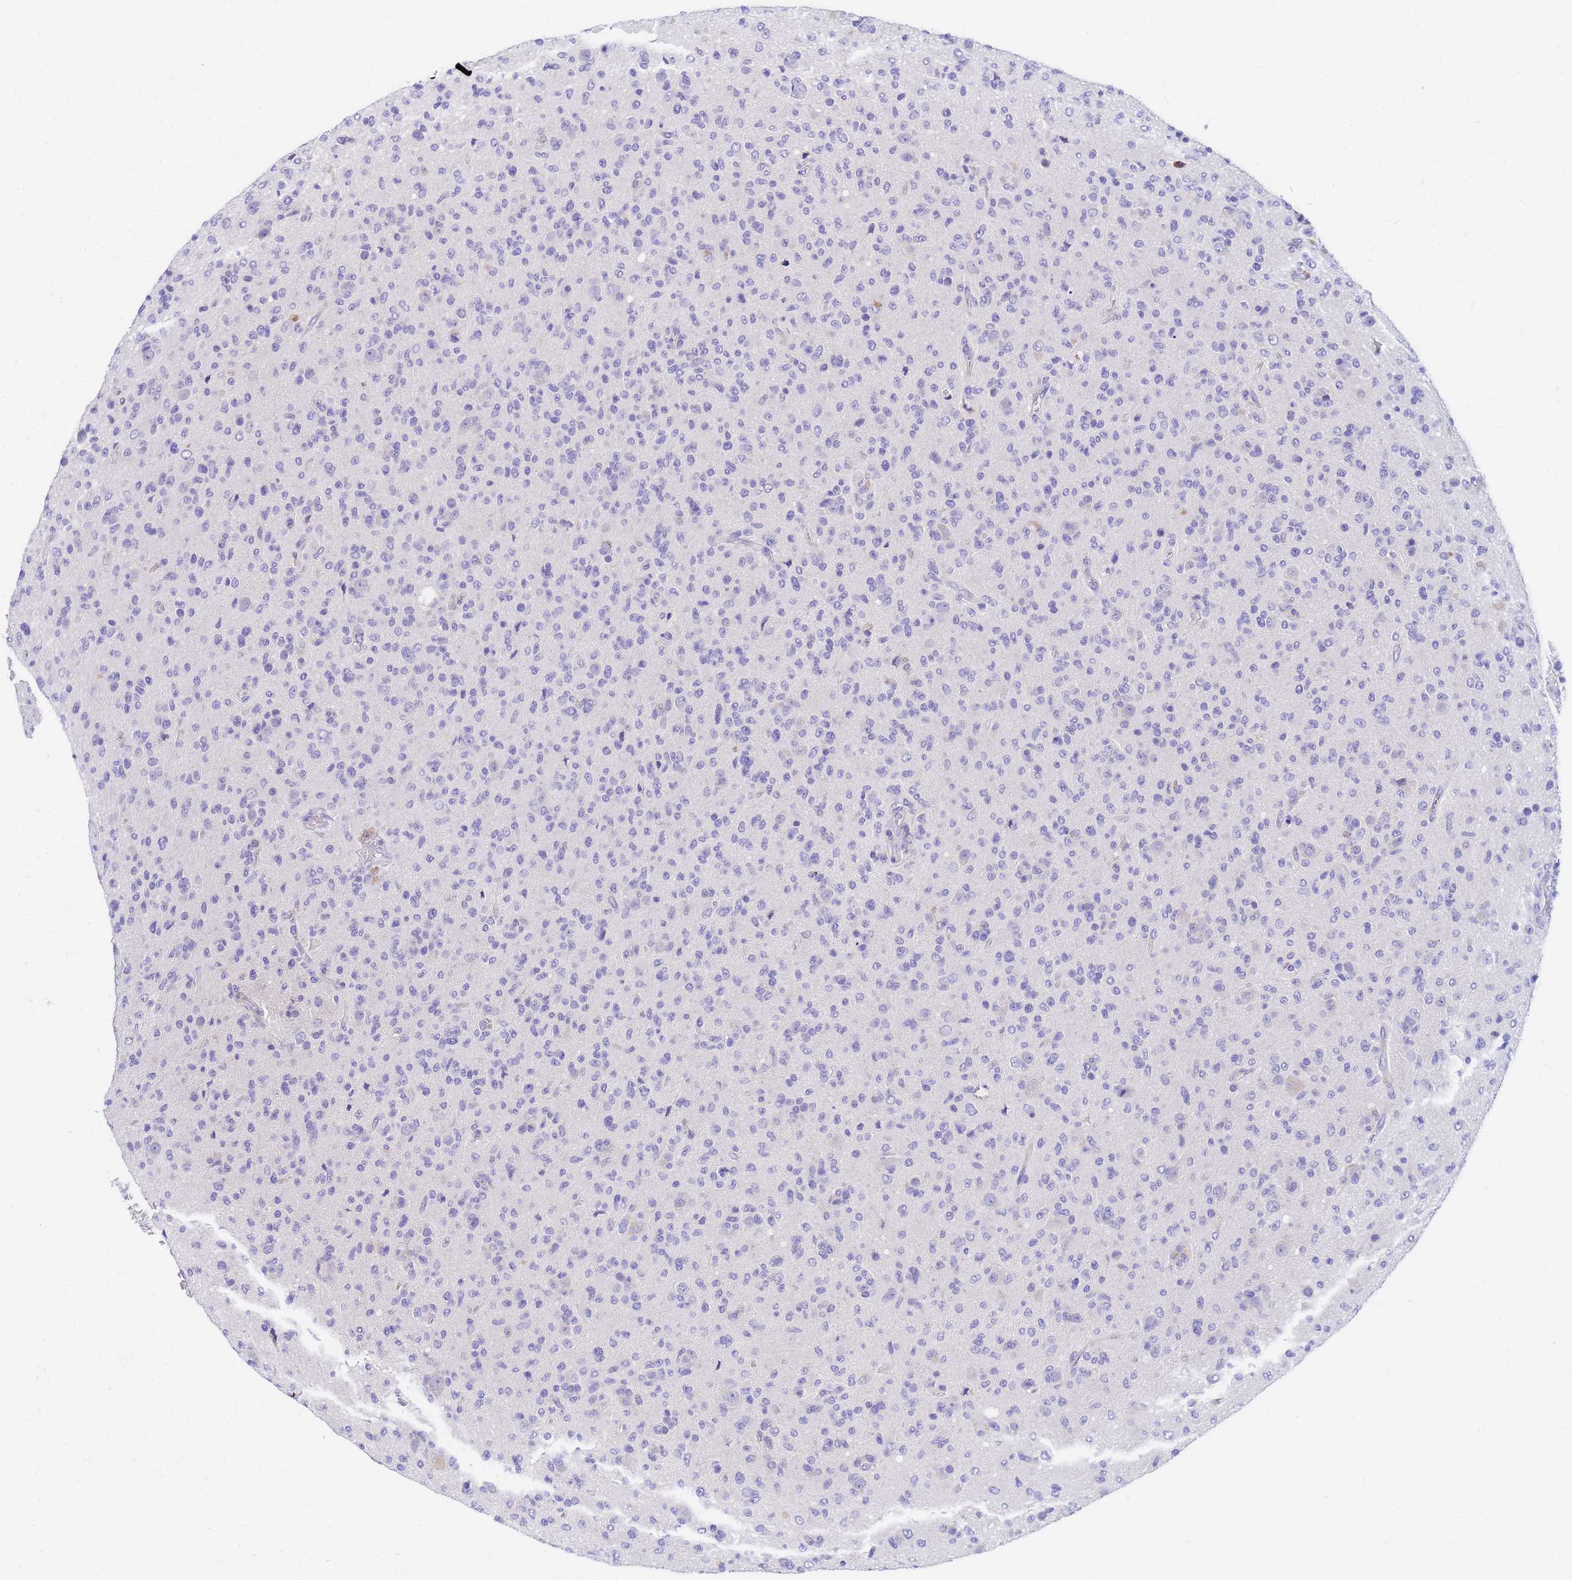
{"staining": {"intensity": "negative", "quantity": "none", "location": "none"}, "tissue": "glioma", "cell_type": "Tumor cells", "image_type": "cancer", "snomed": [{"axis": "morphology", "description": "Glioma, malignant, High grade"}, {"axis": "topography", "description": "Brain"}], "caption": "Immunohistochemistry (IHC) micrograph of neoplastic tissue: human malignant glioma (high-grade) stained with DAB (3,3'-diaminobenzidine) demonstrates no significant protein positivity in tumor cells.", "gene": "DPRX", "patient": {"sex": "female", "age": 57}}